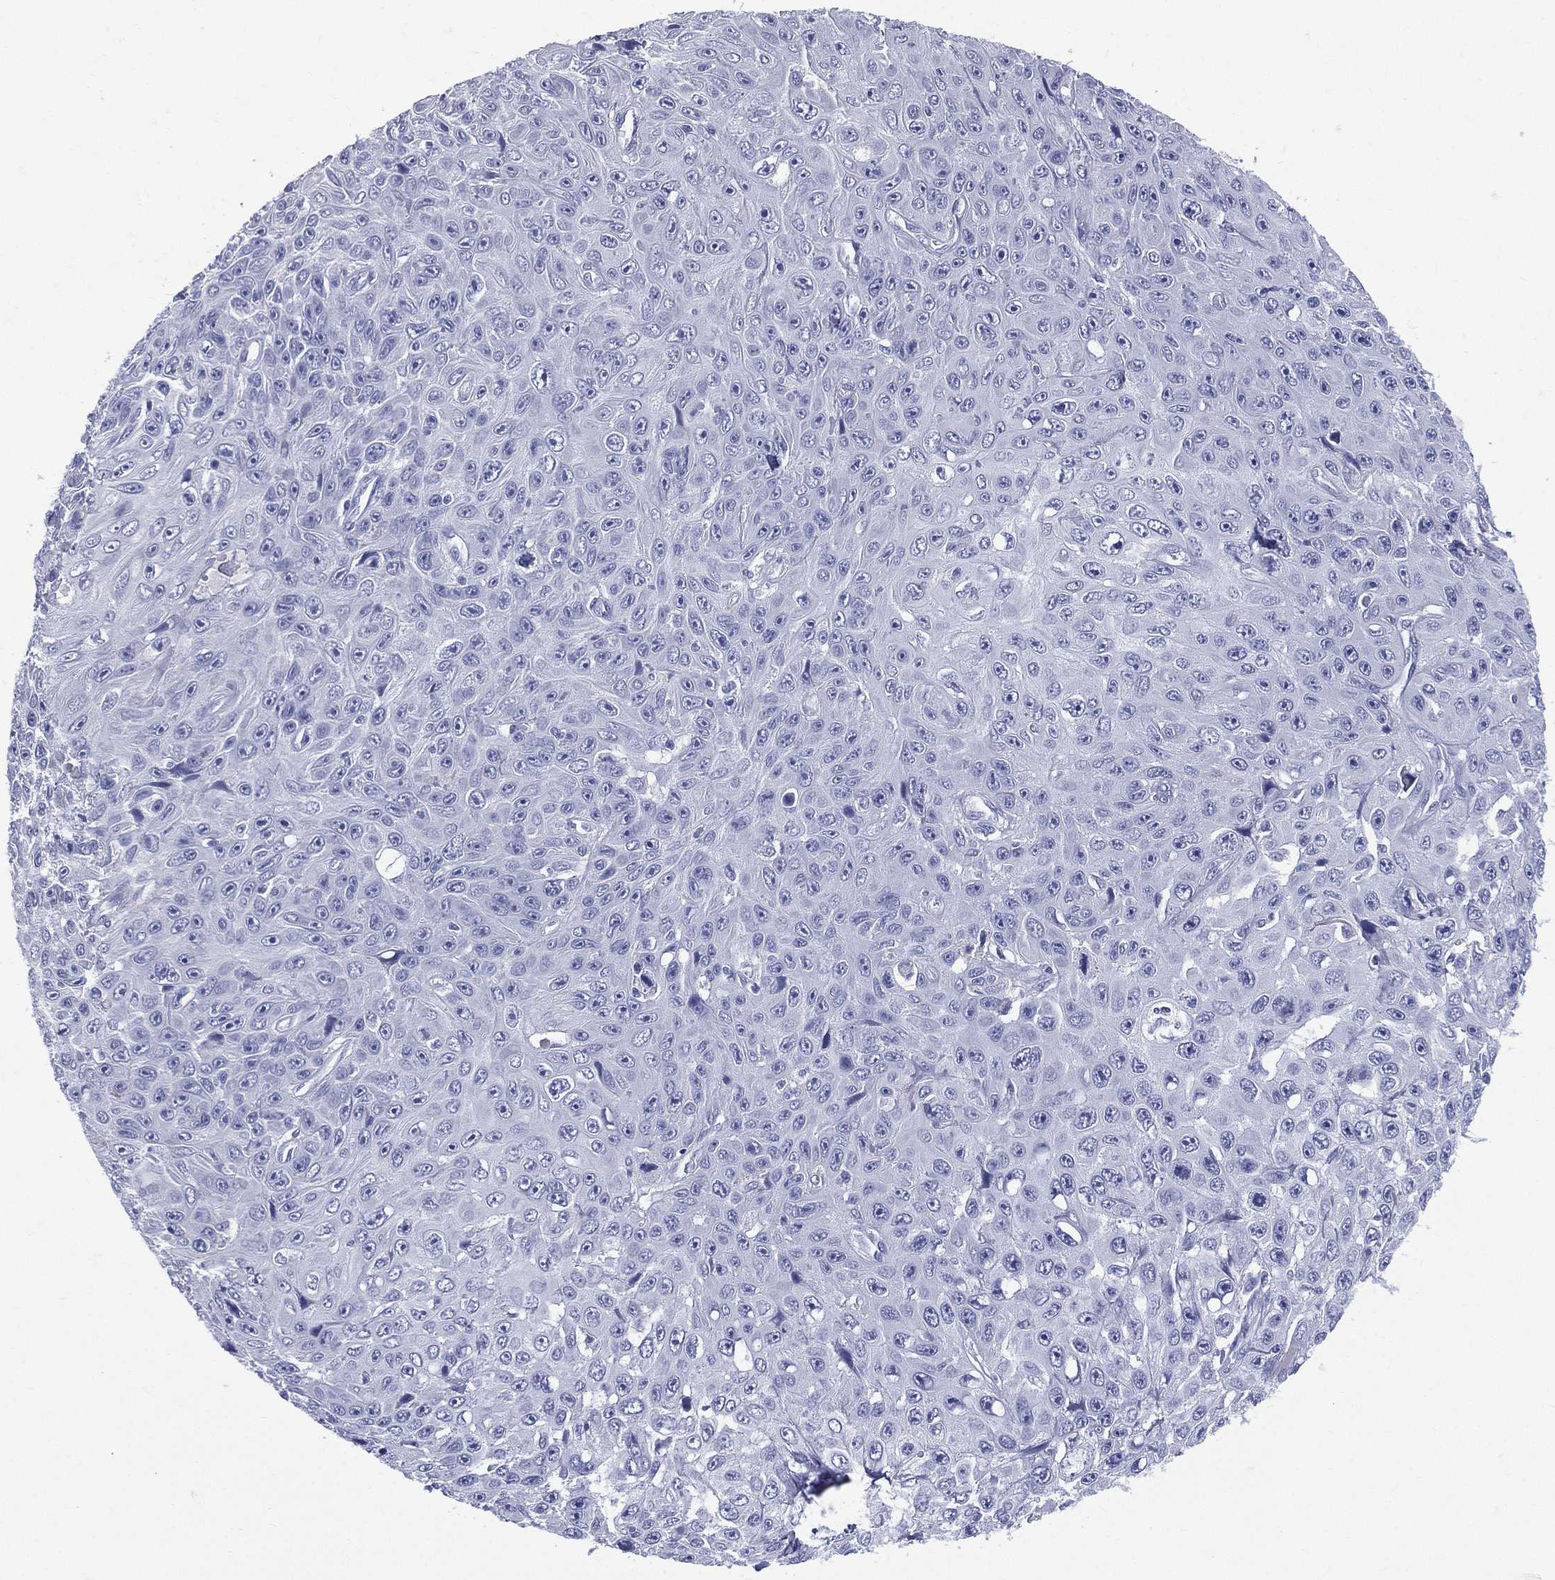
{"staining": {"intensity": "negative", "quantity": "none", "location": "none"}, "tissue": "skin cancer", "cell_type": "Tumor cells", "image_type": "cancer", "snomed": [{"axis": "morphology", "description": "Squamous cell carcinoma, NOS"}, {"axis": "topography", "description": "Skin"}], "caption": "This is a image of immunohistochemistry (IHC) staining of skin cancer (squamous cell carcinoma), which shows no staining in tumor cells.", "gene": "ETNPPL", "patient": {"sex": "male", "age": 82}}